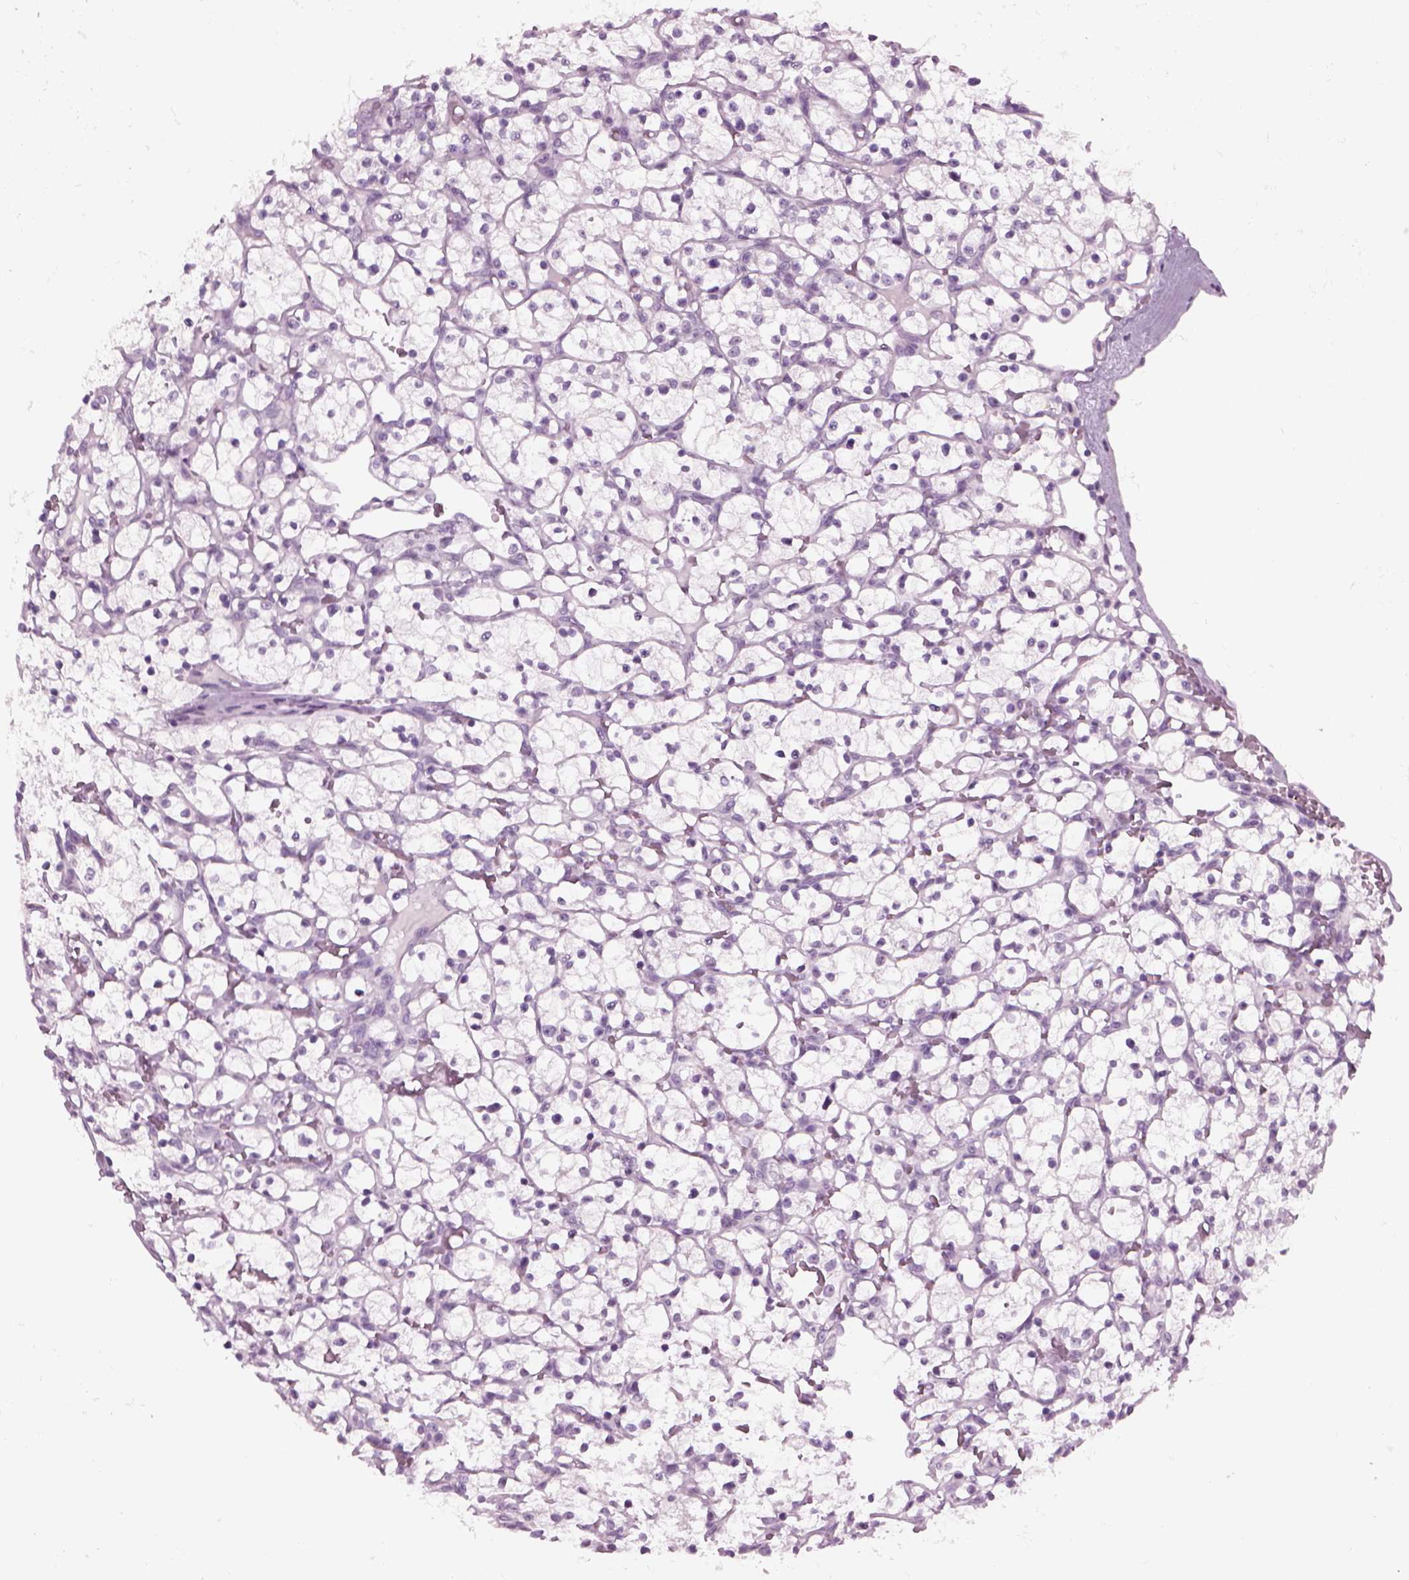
{"staining": {"intensity": "negative", "quantity": "none", "location": "none"}, "tissue": "renal cancer", "cell_type": "Tumor cells", "image_type": "cancer", "snomed": [{"axis": "morphology", "description": "Adenocarcinoma, NOS"}, {"axis": "topography", "description": "Kidney"}], "caption": "Histopathology image shows no protein positivity in tumor cells of adenocarcinoma (renal) tissue.", "gene": "FAM24A", "patient": {"sex": "female", "age": 64}}